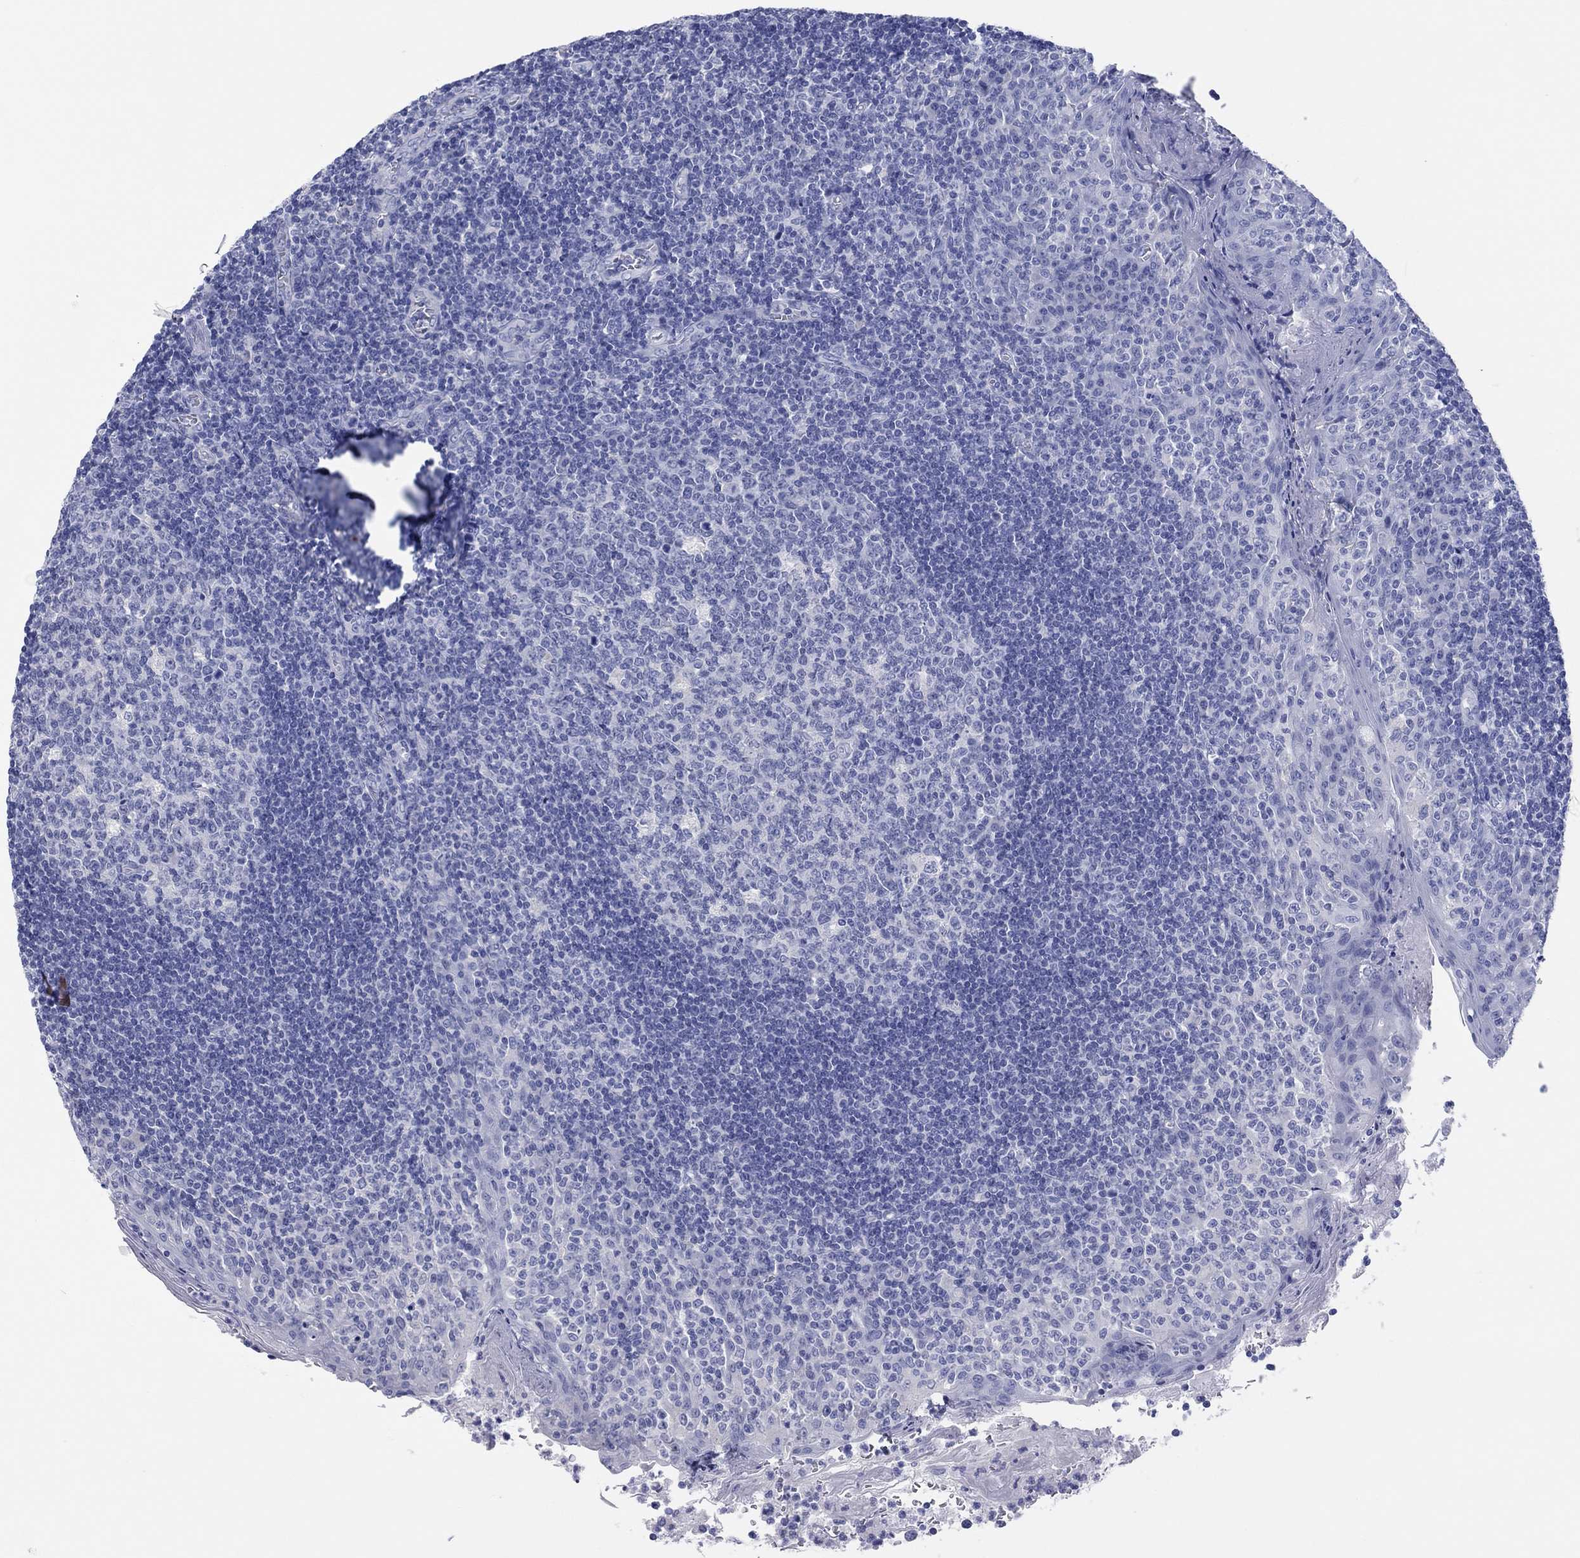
{"staining": {"intensity": "negative", "quantity": "none", "location": "none"}, "tissue": "tonsil", "cell_type": "Germinal center cells", "image_type": "normal", "snomed": [{"axis": "morphology", "description": "Normal tissue, NOS"}, {"axis": "topography", "description": "Tonsil"}], "caption": "An IHC image of unremarkable tonsil is shown. There is no staining in germinal center cells of tonsil.", "gene": "ERICH3", "patient": {"sex": "female", "age": 13}}